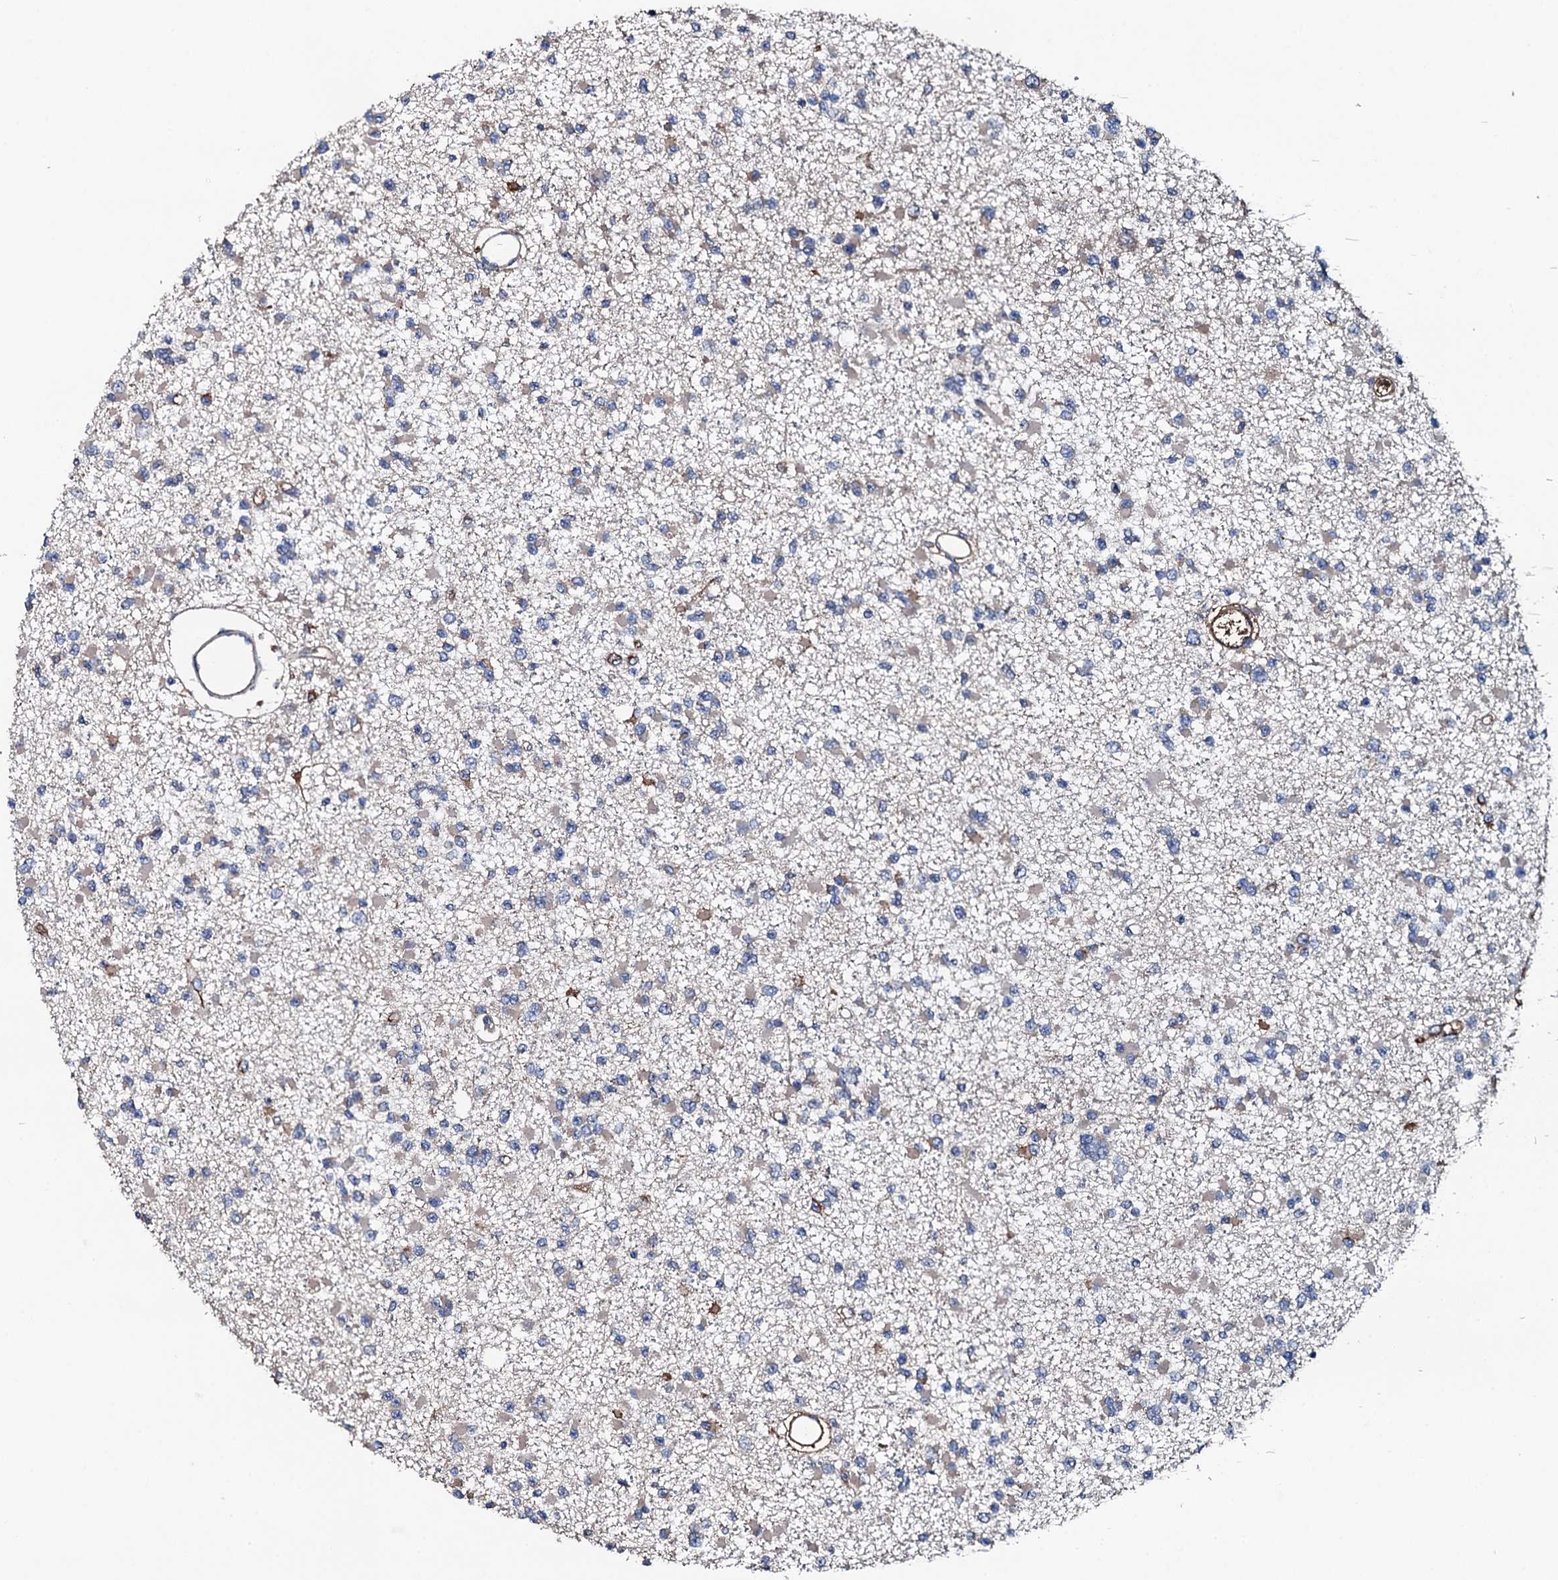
{"staining": {"intensity": "negative", "quantity": "none", "location": "none"}, "tissue": "glioma", "cell_type": "Tumor cells", "image_type": "cancer", "snomed": [{"axis": "morphology", "description": "Glioma, malignant, Low grade"}, {"axis": "topography", "description": "Brain"}], "caption": "Malignant glioma (low-grade) stained for a protein using IHC shows no staining tumor cells.", "gene": "NEK1", "patient": {"sex": "female", "age": 22}}